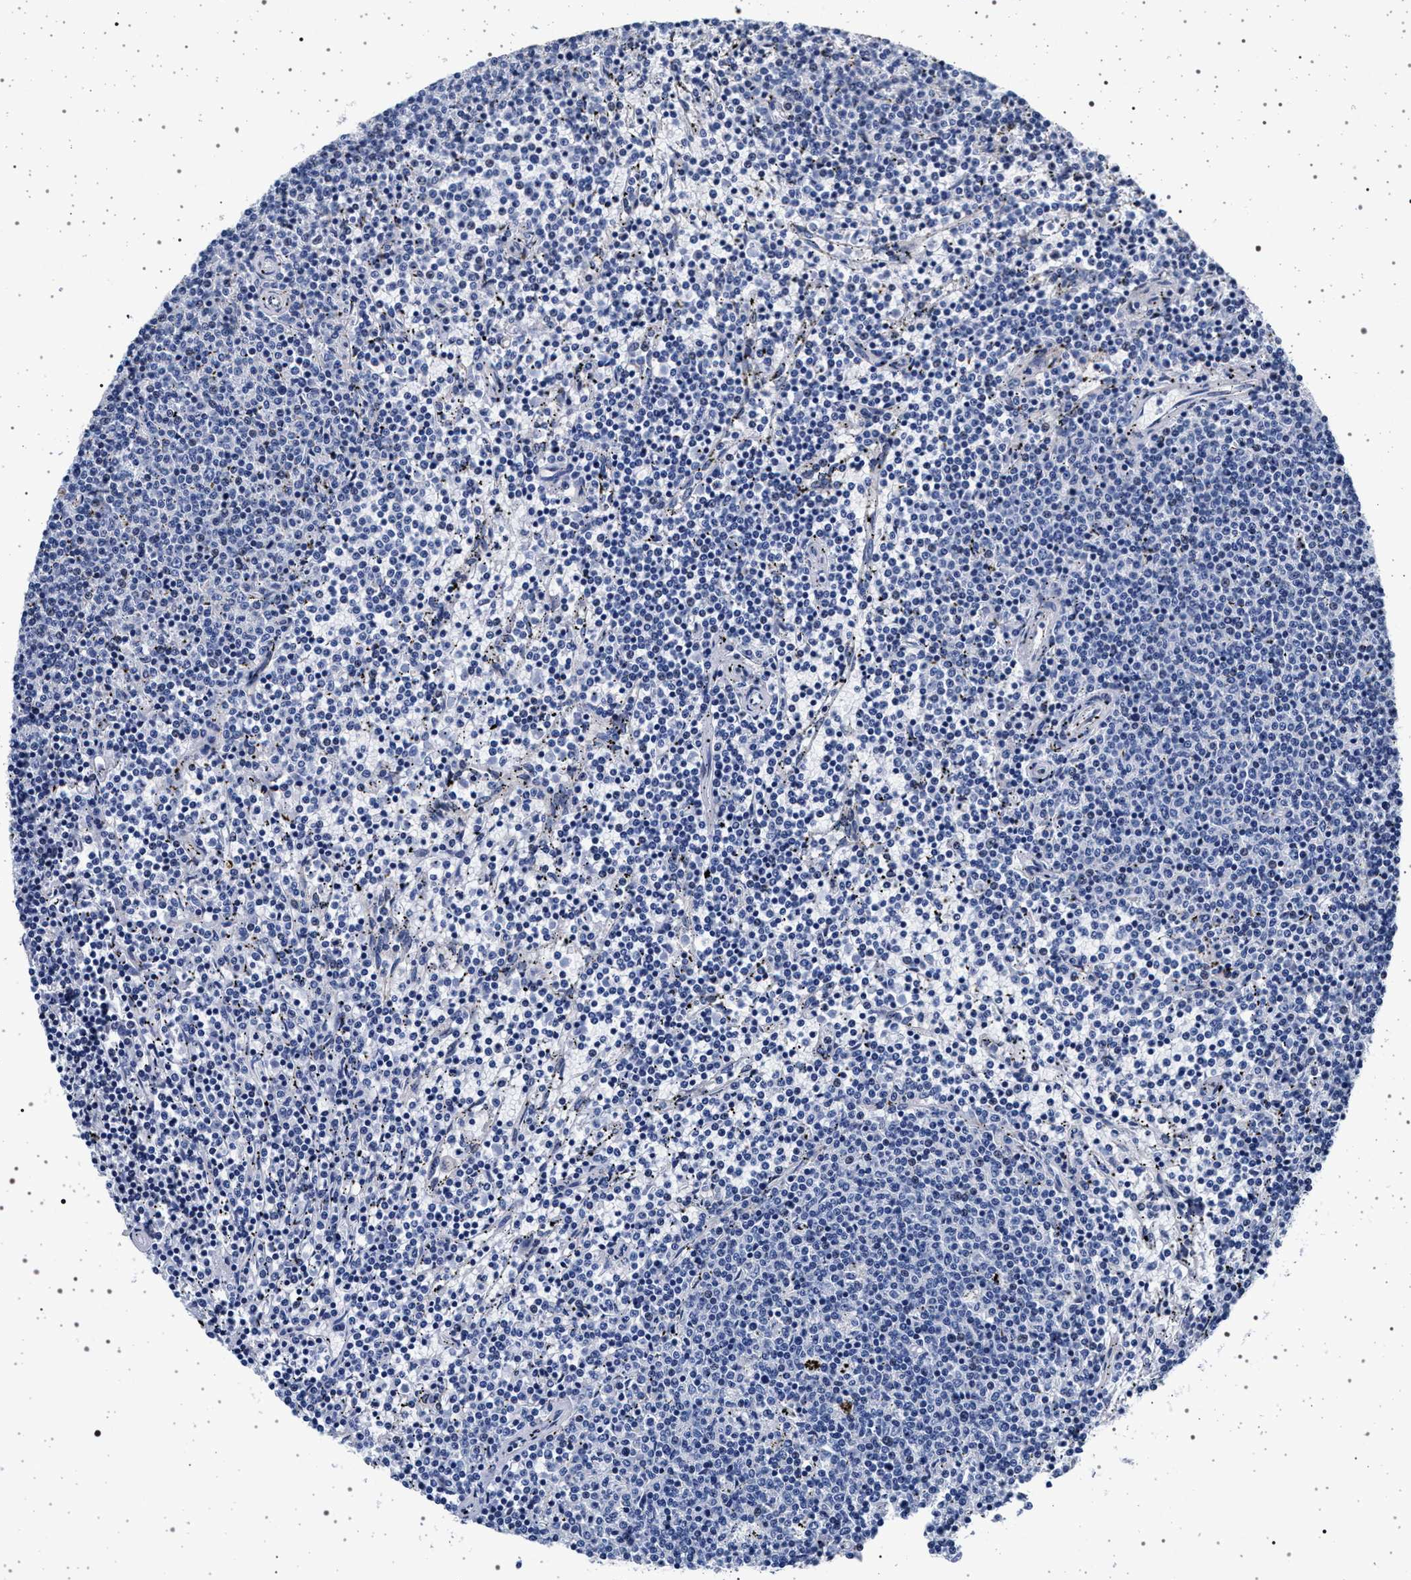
{"staining": {"intensity": "negative", "quantity": "none", "location": "none"}, "tissue": "lymphoma", "cell_type": "Tumor cells", "image_type": "cancer", "snomed": [{"axis": "morphology", "description": "Malignant lymphoma, non-Hodgkin's type, Low grade"}, {"axis": "topography", "description": "Spleen"}], "caption": "Malignant lymphoma, non-Hodgkin's type (low-grade) was stained to show a protein in brown. There is no significant expression in tumor cells. Nuclei are stained in blue.", "gene": "SLC9A1", "patient": {"sex": "female", "age": 50}}